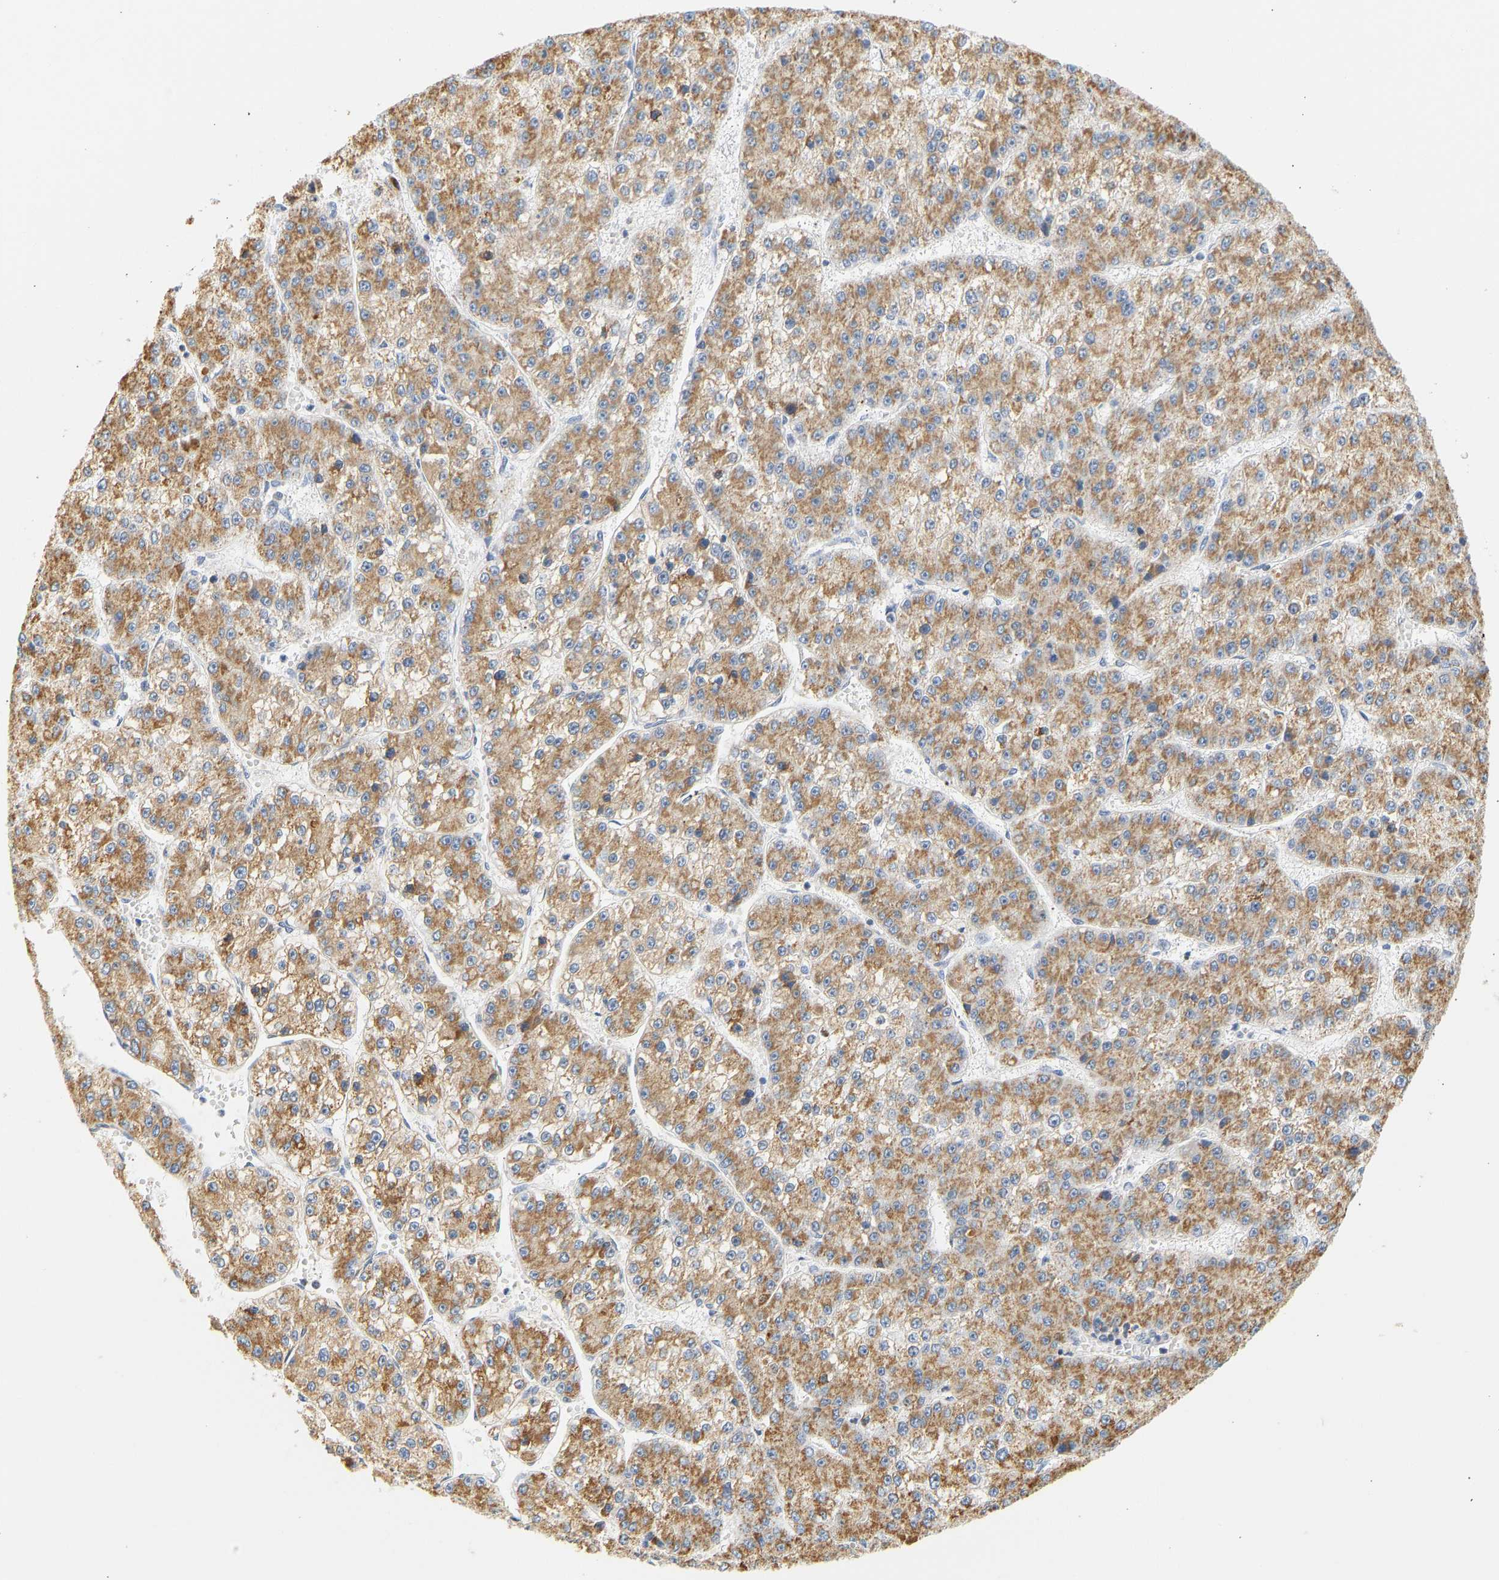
{"staining": {"intensity": "moderate", "quantity": ">75%", "location": "cytoplasmic/membranous"}, "tissue": "liver cancer", "cell_type": "Tumor cells", "image_type": "cancer", "snomed": [{"axis": "morphology", "description": "Carcinoma, Hepatocellular, NOS"}, {"axis": "topography", "description": "Liver"}], "caption": "Immunohistochemistry (DAB (3,3'-diaminobenzidine)) staining of hepatocellular carcinoma (liver) demonstrates moderate cytoplasmic/membranous protein staining in approximately >75% of tumor cells.", "gene": "GRPEL2", "patient": {"sex": "female", "age": 73}}